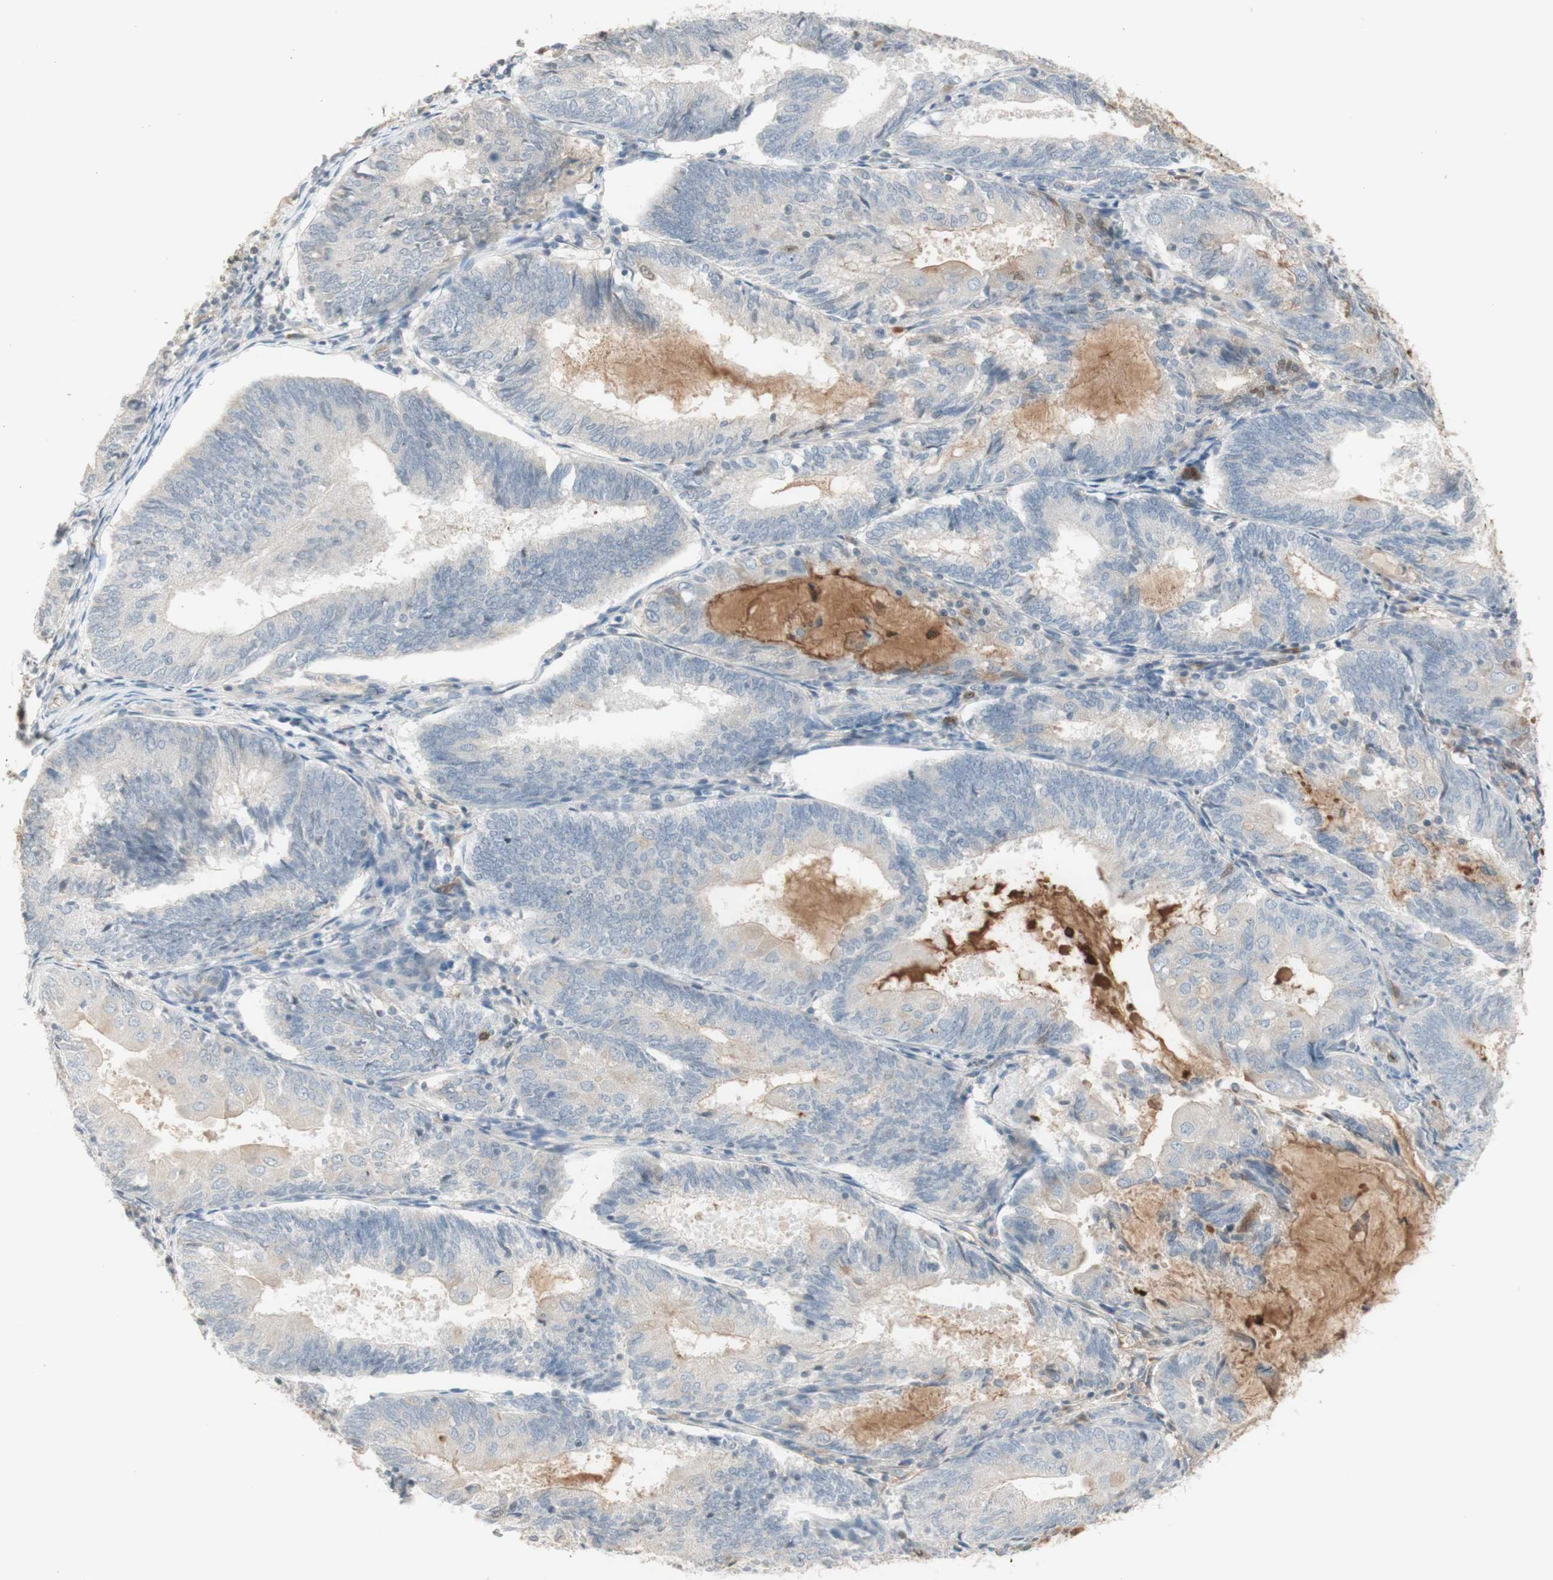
{"staining": {"intensity": "weak", "quantity": "<25%", "location": "cytoplasmic/membranous"}, "tissue": "endometrial cancer", "cell_type": "Tumor cells", "image_type": "cancer", "snomed": [{"axis": "morphology", "description": "Adenocarcinoma, NOS"}, {"axis": "topography", "description": "Endometrium"}], "caption": "DAB (3,3'-diaminobenzidine) immunohistochemical staining of human endometrial cancer demonstrates no significant staining in tumor cells.", "gene": "NID1", "patient": {"sex": "female", "age": 81}}